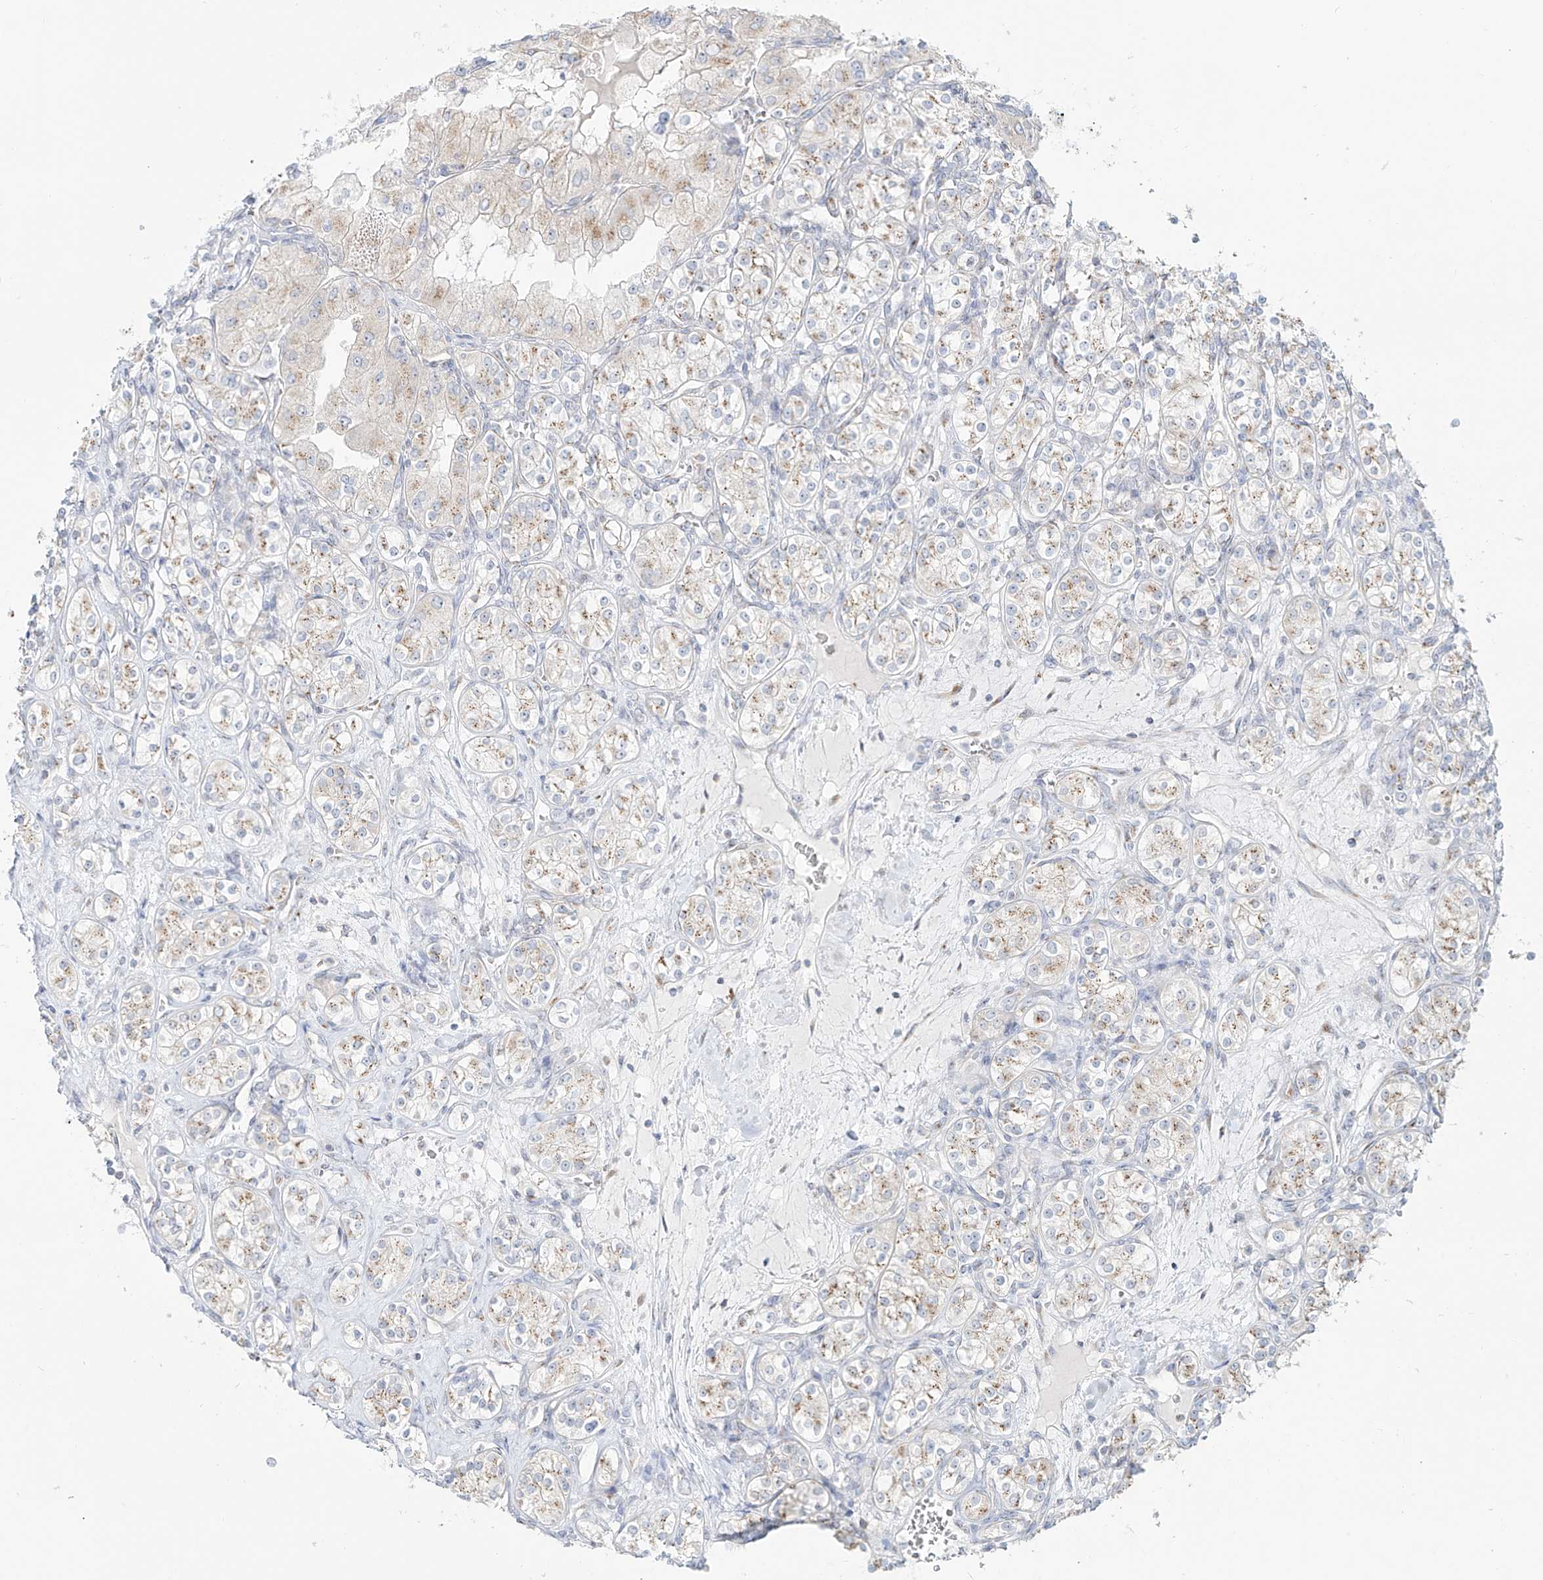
{"staining": {"intensity": "weak", "quantity": "25%-75%", "location": "cytoplasmic/membranous"}, "tissue": "renal cancer", "cell_type": "Tumor cells", "image_type": "cancer", "snomed": [{"axis": "morphology", "description": "Adenocarcinoma, NOS"}, {"axis": "topography", "description": "Kidney"}], "caption": "DAB (3,3'-diaminobenzidine) immunohistochemical staining of renal cancer (adenocarcinoma) demonstrates weak cytoplasmic/membranous protein expression in about 25%-75% of tumor cells. Nuclei are stained in blue.", "gene": "BSDC1", "patient": {"sex": "male", "age": 77}}